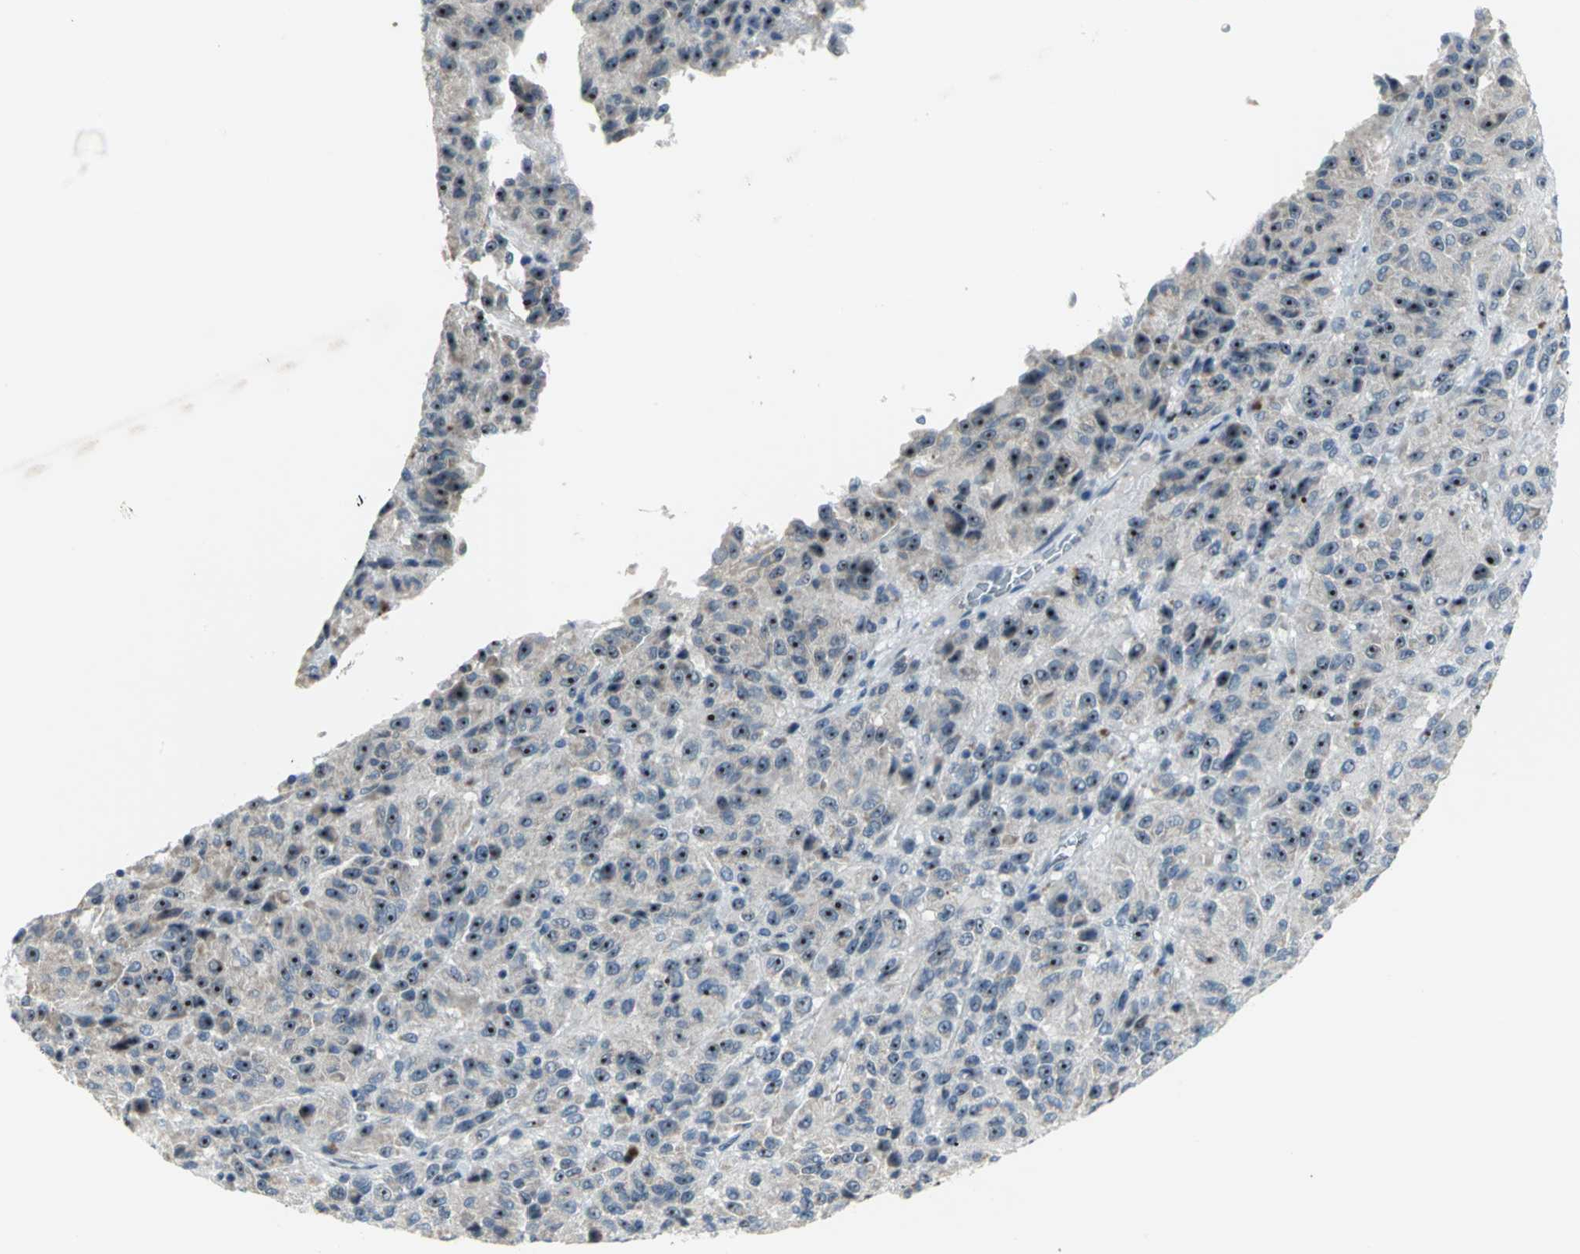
{"staining": {"intensity": "strong", "quantity": ">75%", "location": "nuclear"}, "tissue": "melanoma", "cell_type": "Tumor cells", "image_type": "cancer", "snomed": [{"axis": "morphology", "description": "Malignant melanoma, Metastatic site"}, {"axis": "topography", "description": "Lung"}], "caption": "This is an image of IHC staining of malignant melanoma (metastatic site), which shows strong staining in the nuclear of tumor cells.", "gene": "MYBBP1A", "patient": {"sex": "male", "age": 64}}